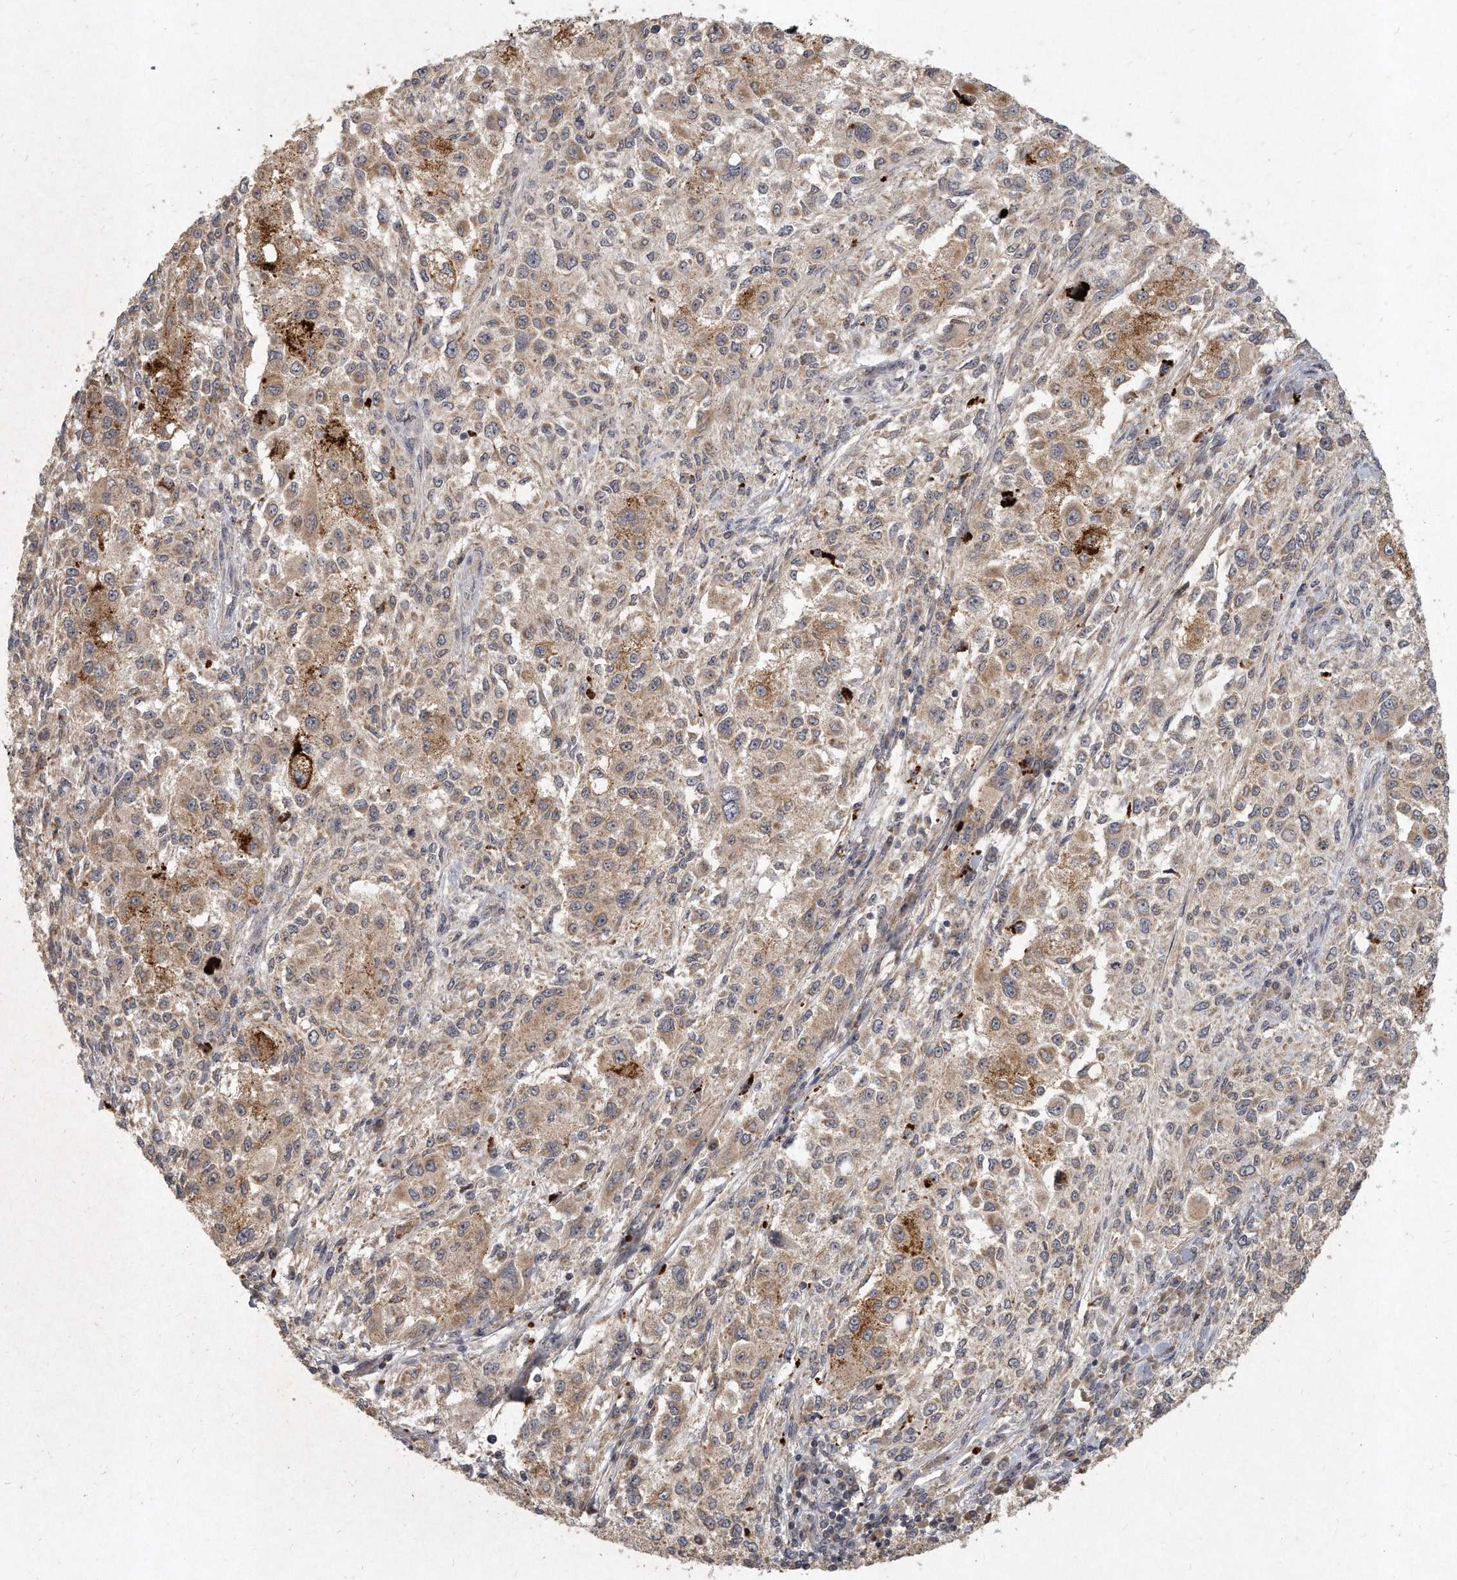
{"staining": {"intensity": "weak", "quantity": ">75%", "location": "cytoplasmic/membranous"}, "tissue": "melanoma", "cell_type": "Tumor cells", "image_type": "cancer", "snomed": [{"axis": "morphology", "description": "Necrosis, NOS"}, {"axis": "morphology", "description": "Malignant melanoma, NOS"}, {"axis": "topography", "description": "Skin"}], "caption": "Immunohistochemistry (IHC) (DAB) staining of human malignant melanoma demonstrates weak cytoplasmic/membranous protein staining in about >75% of tumor cells. (IHC, brightfield microscopy, high magnification).", "gene": "LGALS8", "patient": {"sex": "female", "age": 87}}